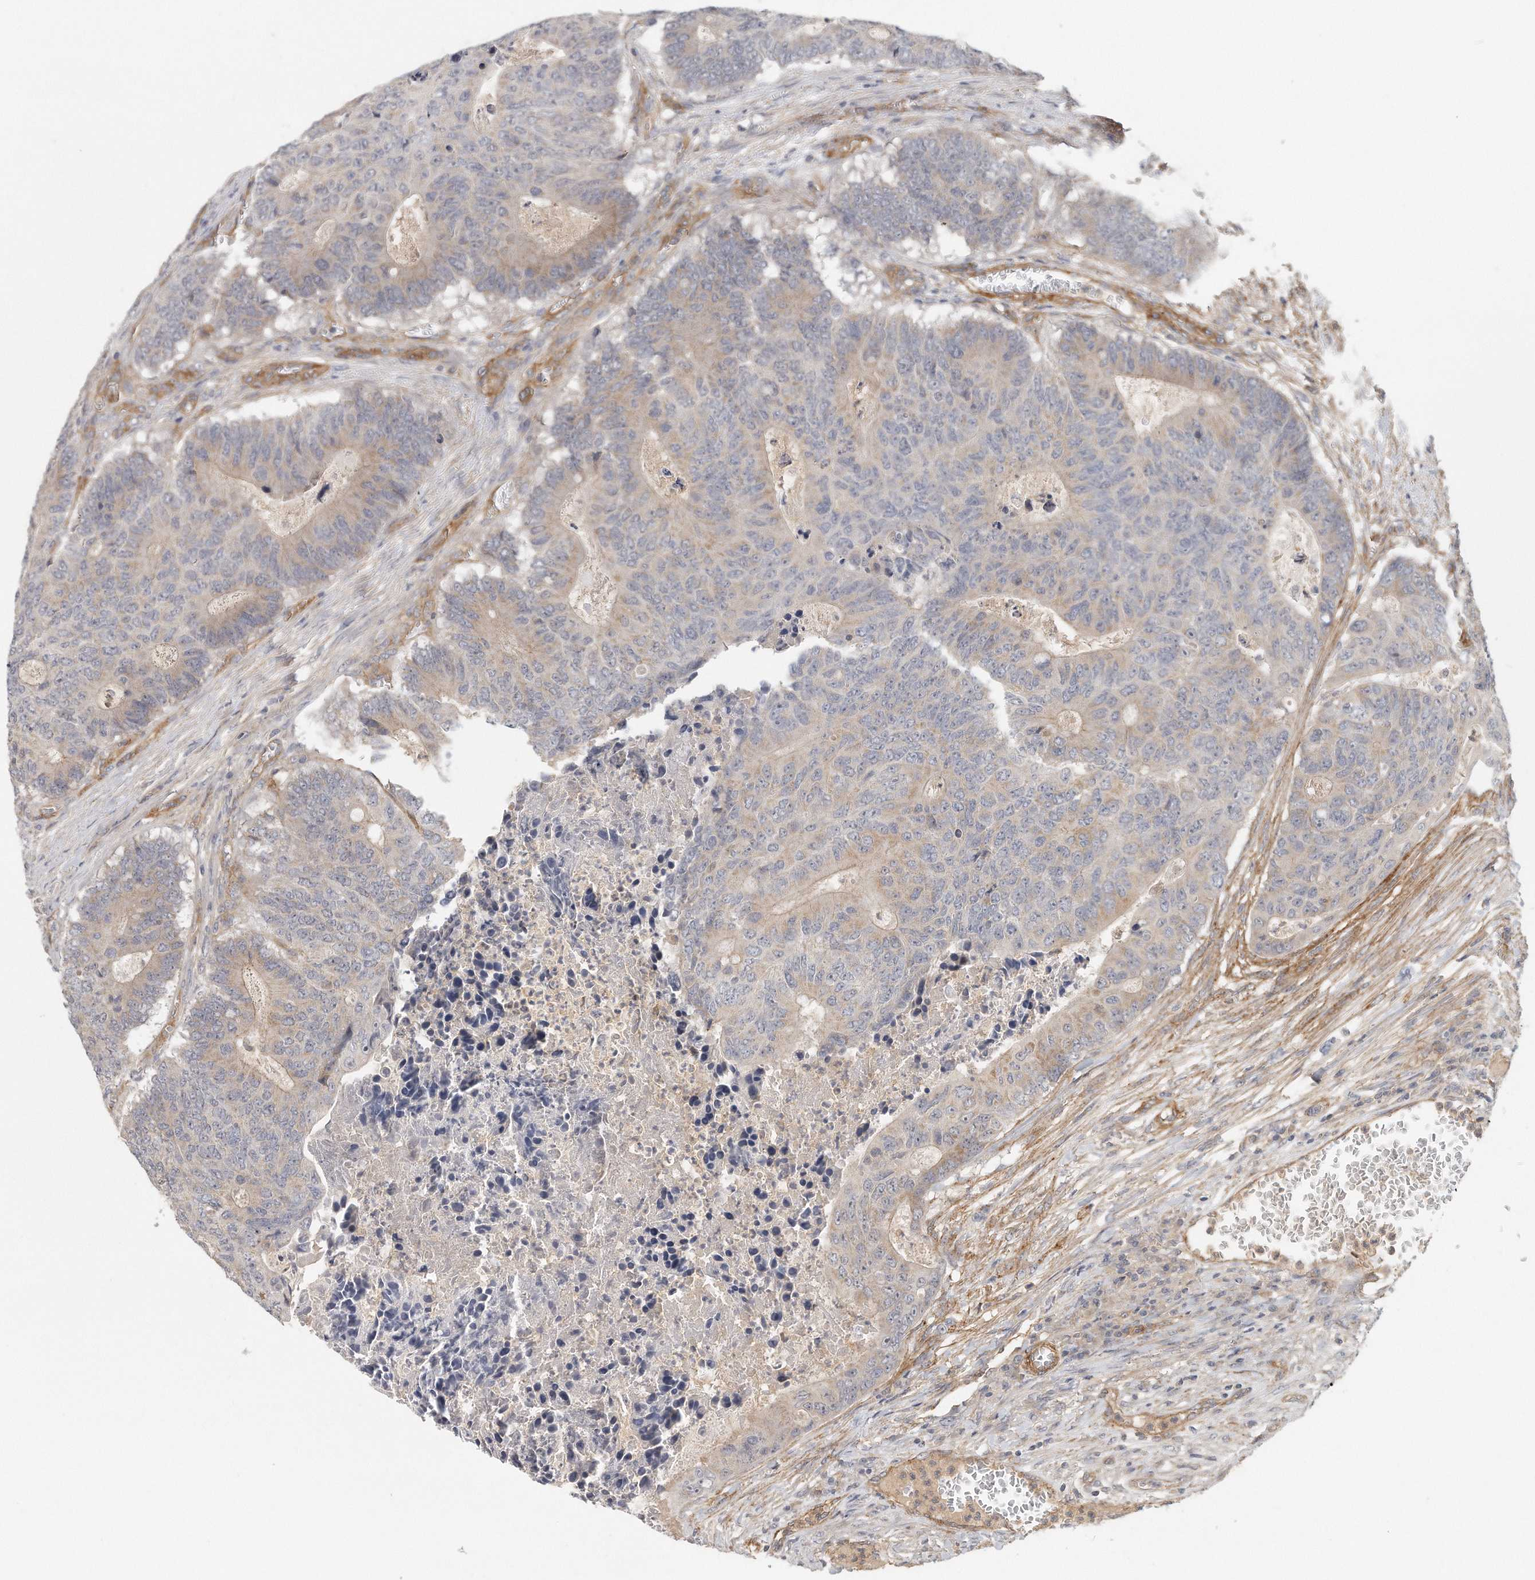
{"staining": {"intensity": "weak", "quantity": "25%-75%", "location": "cytoplasmic/membranous"}, "tissue": "colorectal cancer", "cell_type": "Tumor cells", "image_type": "cancer", "snomed": [{"axis": "morphology", "description": "Adenocarcinoma, NOS"}, {"axis": "topography", "description": "Colon"}], "caption": "A low amount of weak cytoplasmic/membranous positivity is identified in about 25%-75% of tumor cells in colorectal adenocarcinoma tissue.", "gene": "MTERF4", "patient": {"sex": "male", "age": 87}}